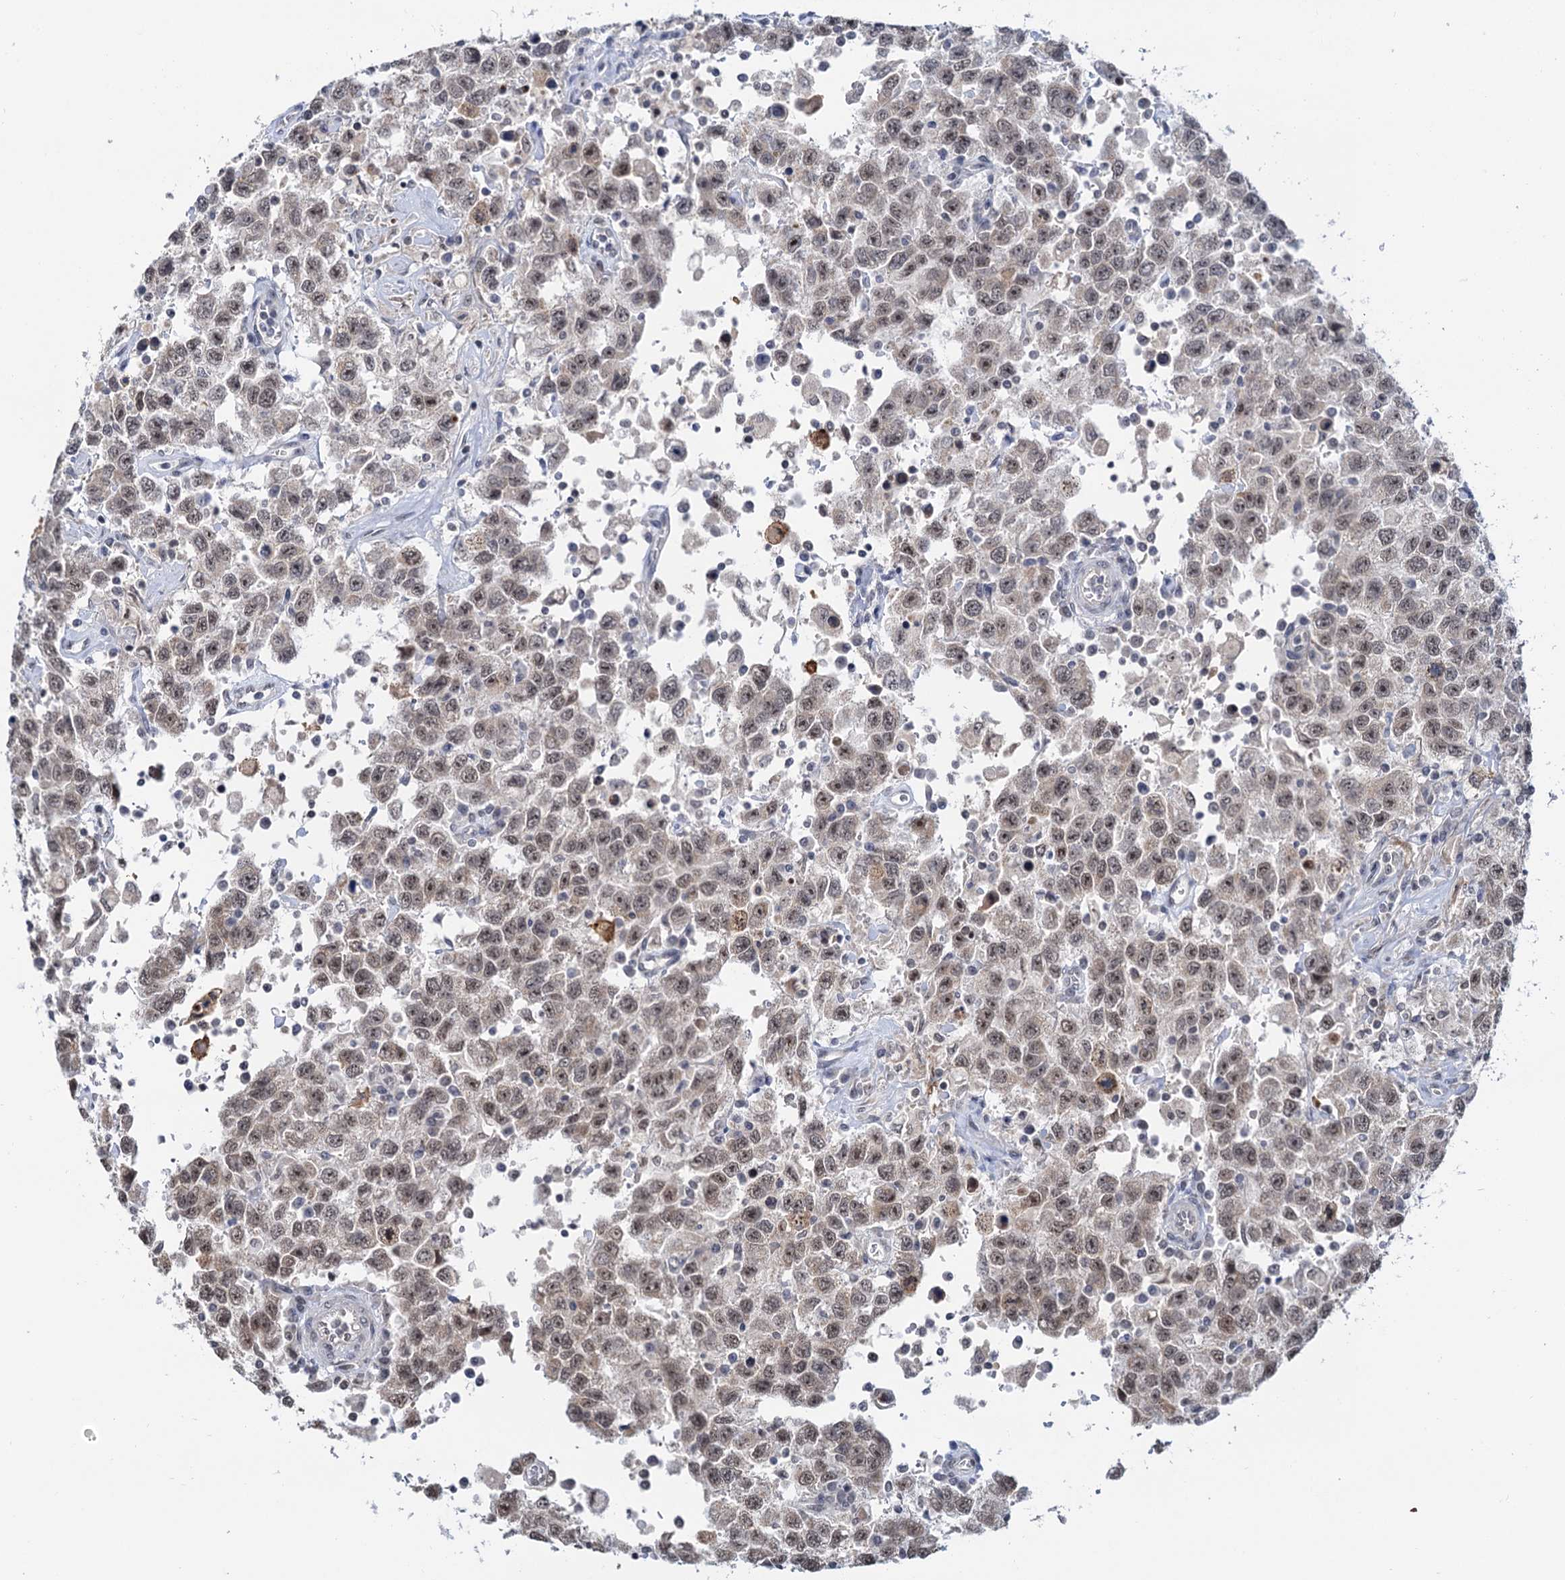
{"staining": {"intensity": "moderate", "quantity": ">75%", "location": "nuclear"}, "tissue": "testis cancer", "cell_type": "Tumor cells", "image_type": "cancer", "snomed": [{"axis": "morphology", "description": "Seminoma, NOS"}, {"axis": "topography", "description": "Testis"}], "caption": "Testis seminoma was stained to show a protein in brown. There is medium levels of moderate nuclear positivity in approximately >75% of tumor cells. (DAB IHC with brightfield microscopy, high magnification).", "gene": "NAT10", "patient": {"sex": "male", "age": 41}}